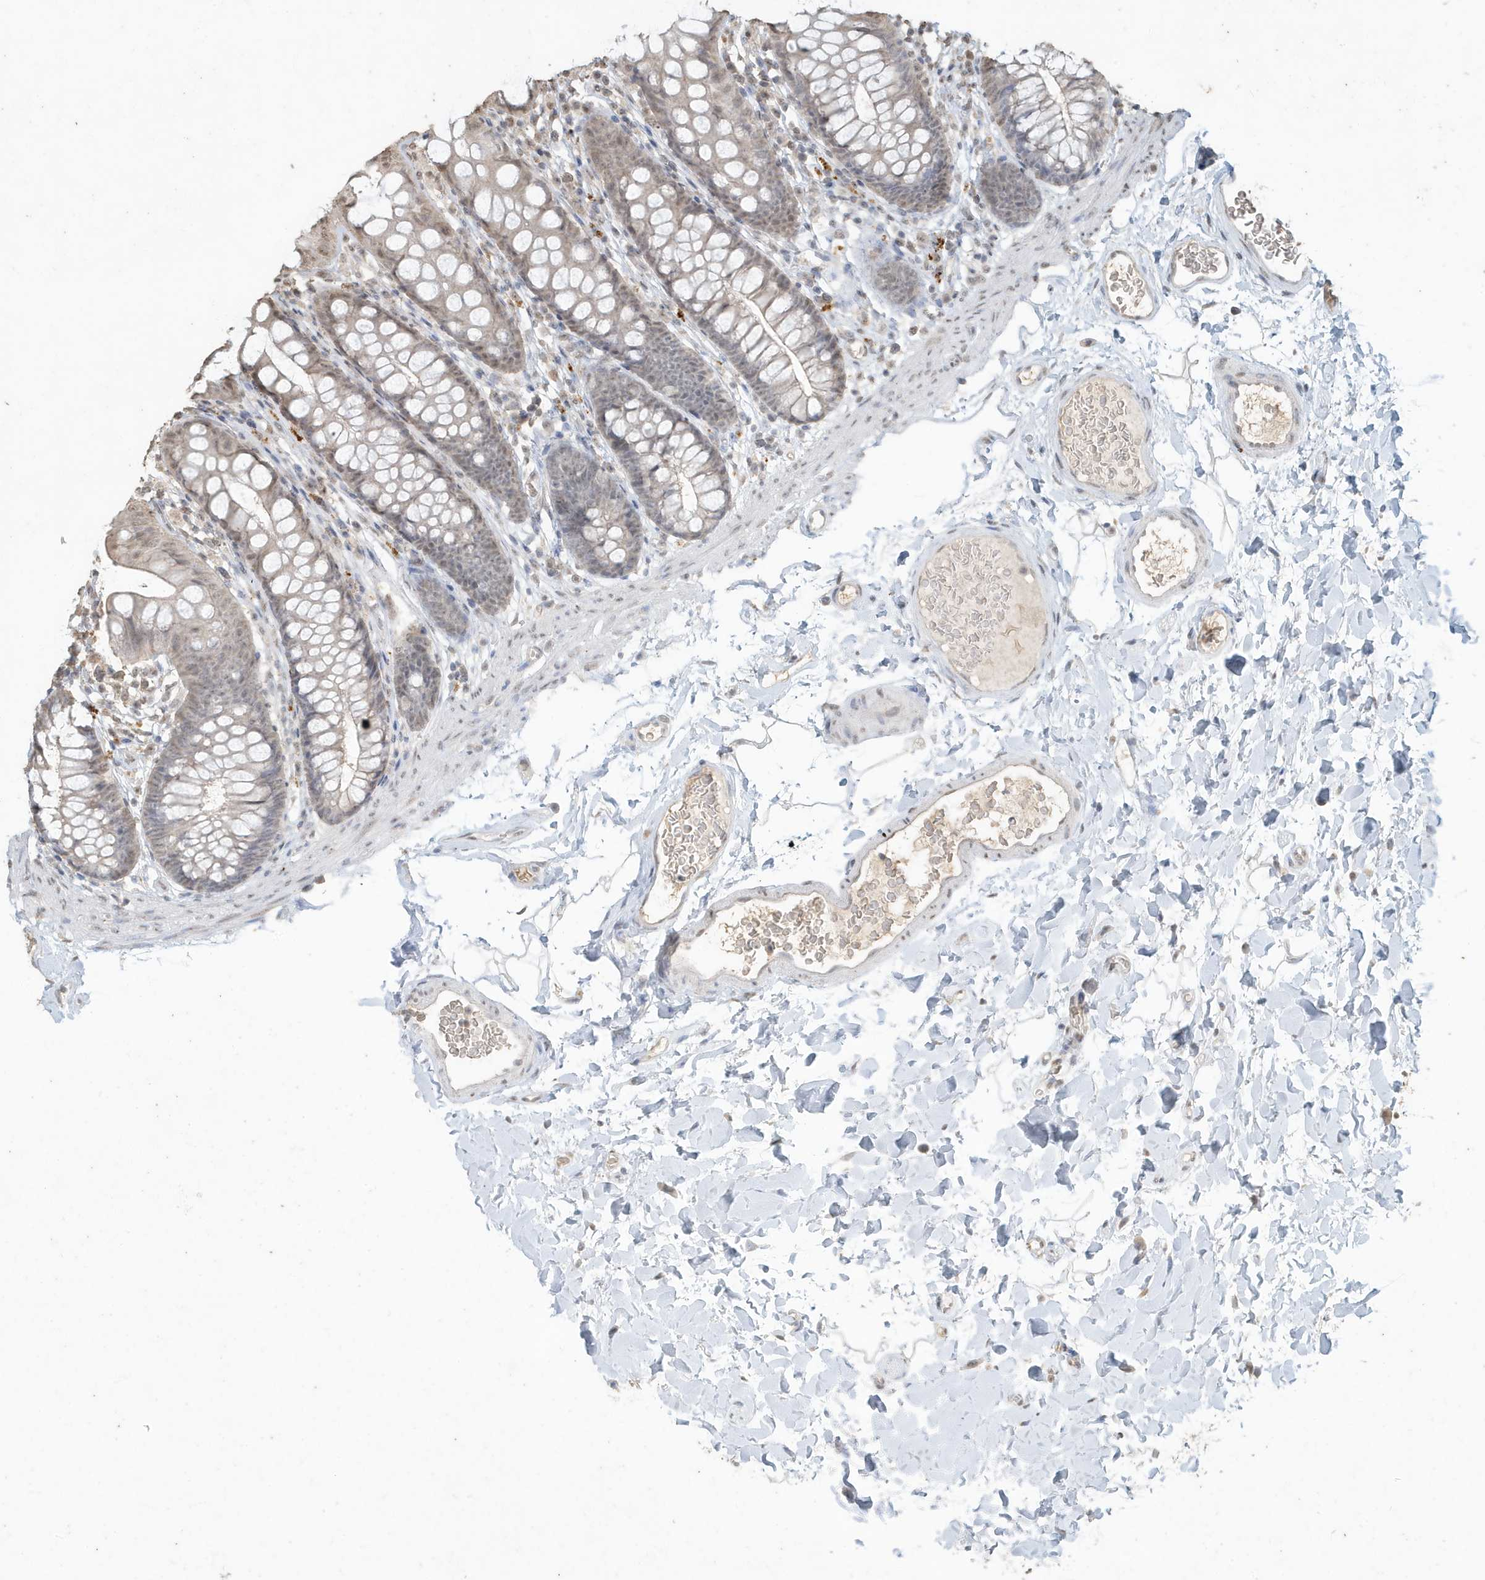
{"staining": {"intensity": "weak", "quantity": "25%-75%", "location": "cytoplasmic/membranous,nuclear"}, "tissue": "colon", "cell_type": "Endothelial cells", "image_type": "normal", "snomed": [{"axis": "morphology", "description": "Normal tissue, NOS"}, {"axis": "topography", "description": "Colon"}], "caption": "Endothelial cells demonstrate low levels of weak cytoplasmic/membranous,nuclear expression in approximately 25%-75% of cells in unremarkable colon.", "gene": "DEFA1", "patient": {"sex": "female", "age": 62}}